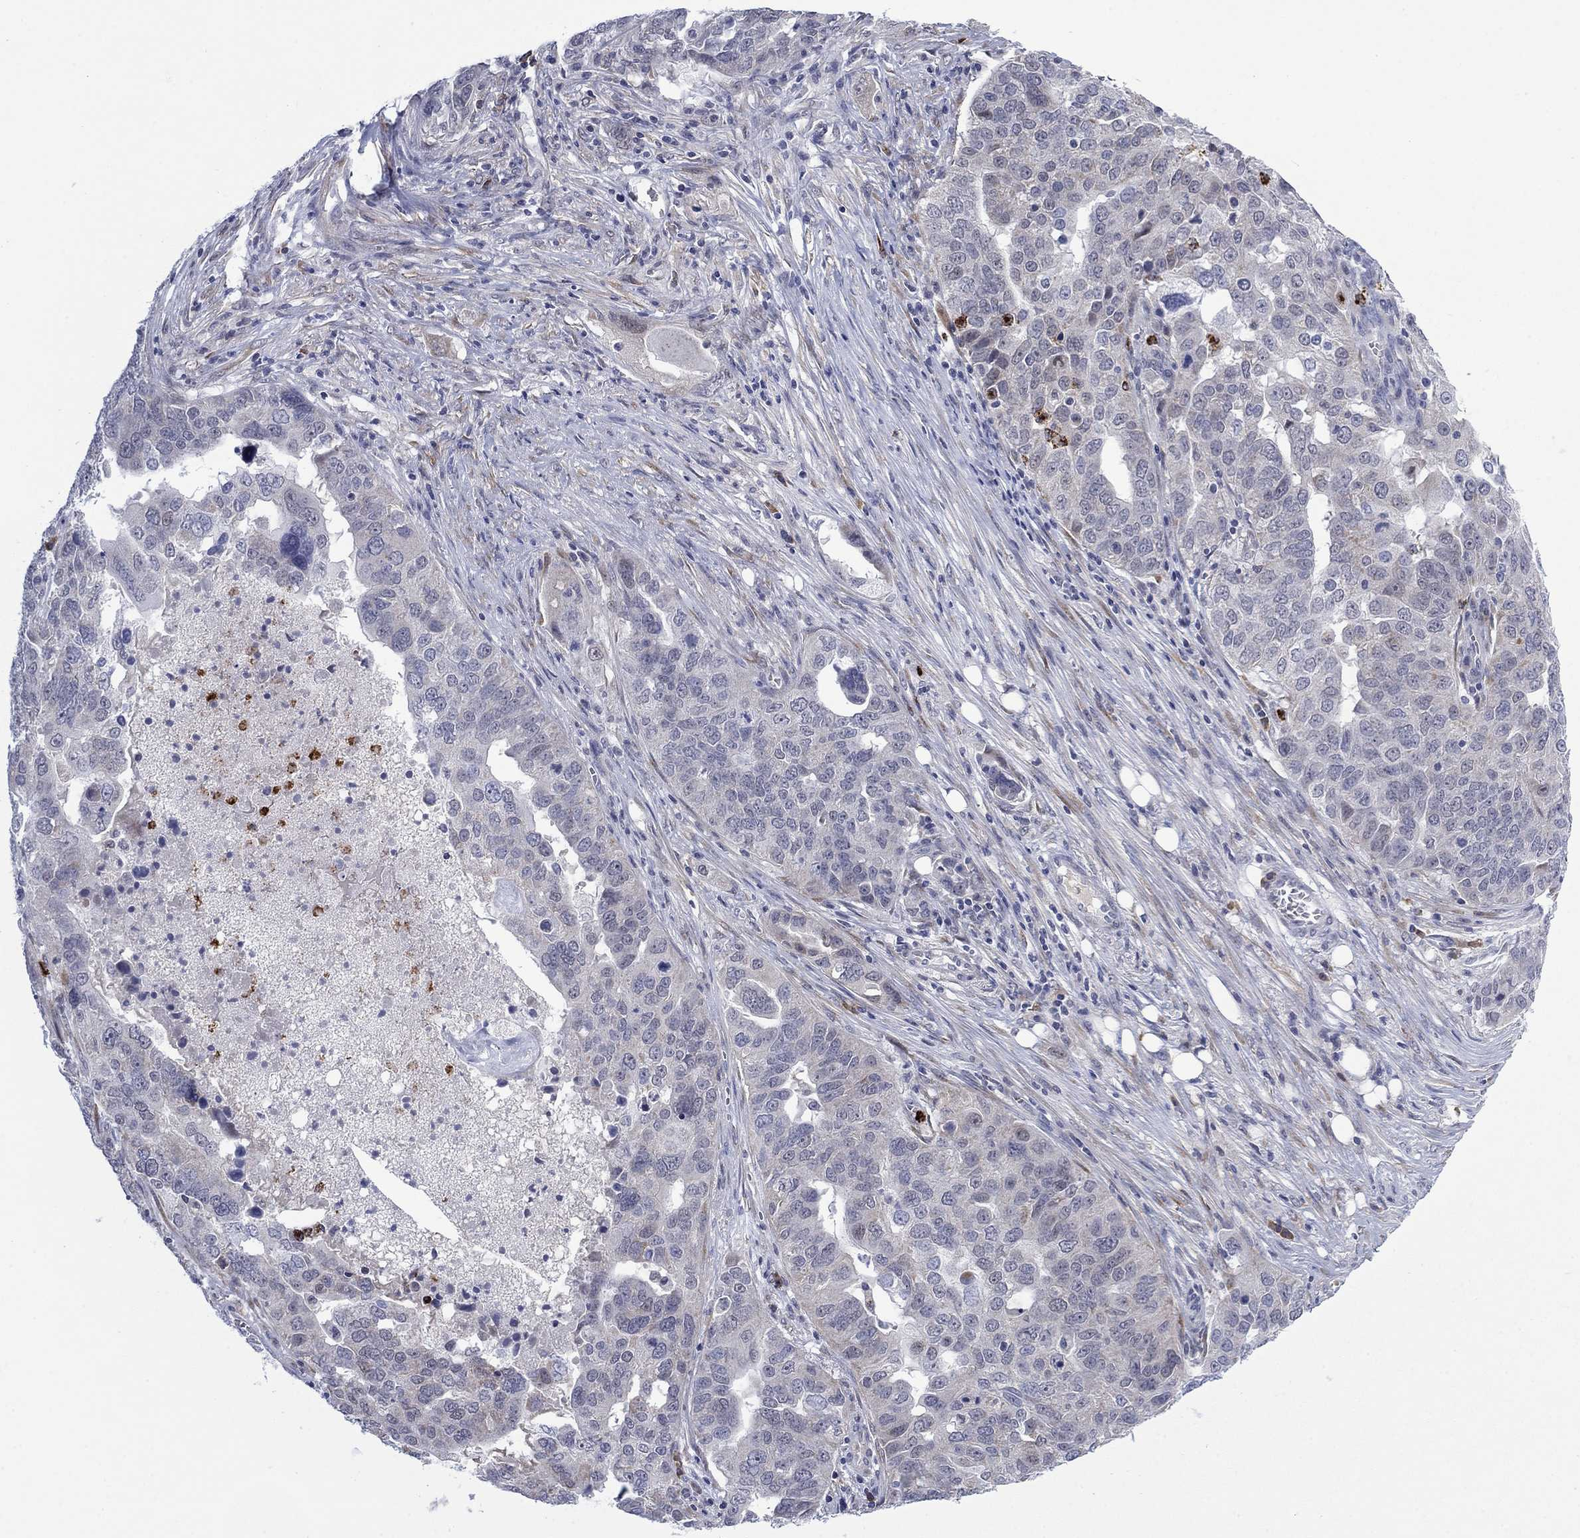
{"staining": {"intensity": "negative", "quantity": "none", "location": "none"}, "tissue": "ovarian cancer", "cell_type": "Tumor cells", "image_type": "cancer", "snomed": [{"axis": "morphology", "description": "Carcinoma, endometroid"}, {"axis": "topography", "description": "Soft tissue"}, {"axis": "topography", "description": "Ovary"}], "caption": "This histopathology image is of ovarian cancer stained with immunohistochemistry to label a protein in brown with the nuclei are counter-stained blue. There is no expression in tumor cells. Brightfield microscopy of IHC stained with DAB (brown) and hematoxylin (blue), captured at high magnification.", "gene": "MTRFR", "patient": {"sex": "female", "age": 52}}